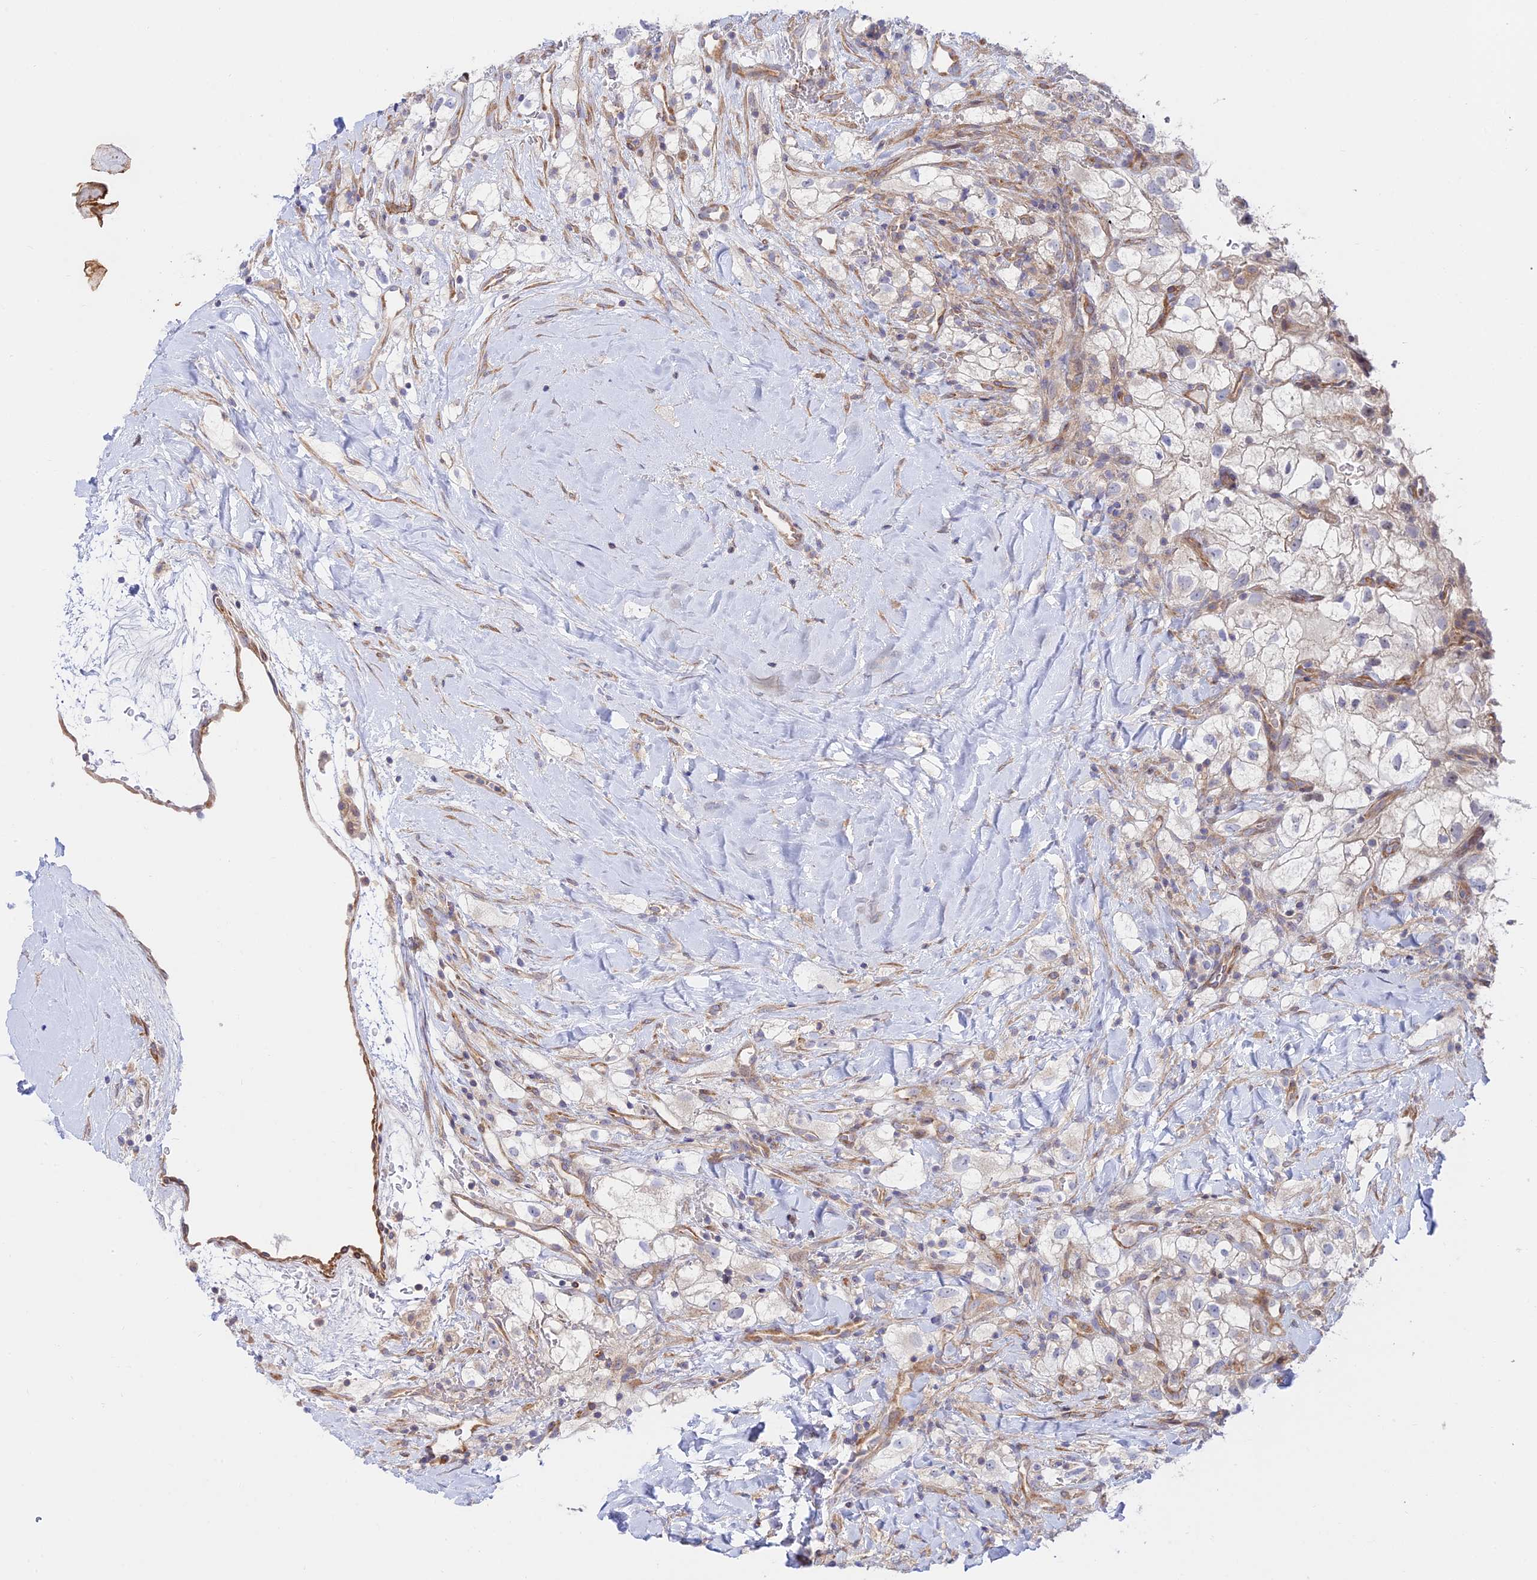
{"staining": {"intensity": "negative", "quantity": "none", "location": "none"}, "tissue": "renal cancer", "cell_type": "Tumor cells", "image_type": "cancer", "snomed": [{"axis": "morphology", "description": "Adenocarcinoma, NOS"}, {"axis": "topography", "description": "Kidney"}], "caption": "This is an immunohistochemistry (IHC) image of human renal cancer (adenocarcinoma). There is no expression in tumor cells.", "gene": "KCNAB1", "patient": {"sex": "male", "age": 59}}